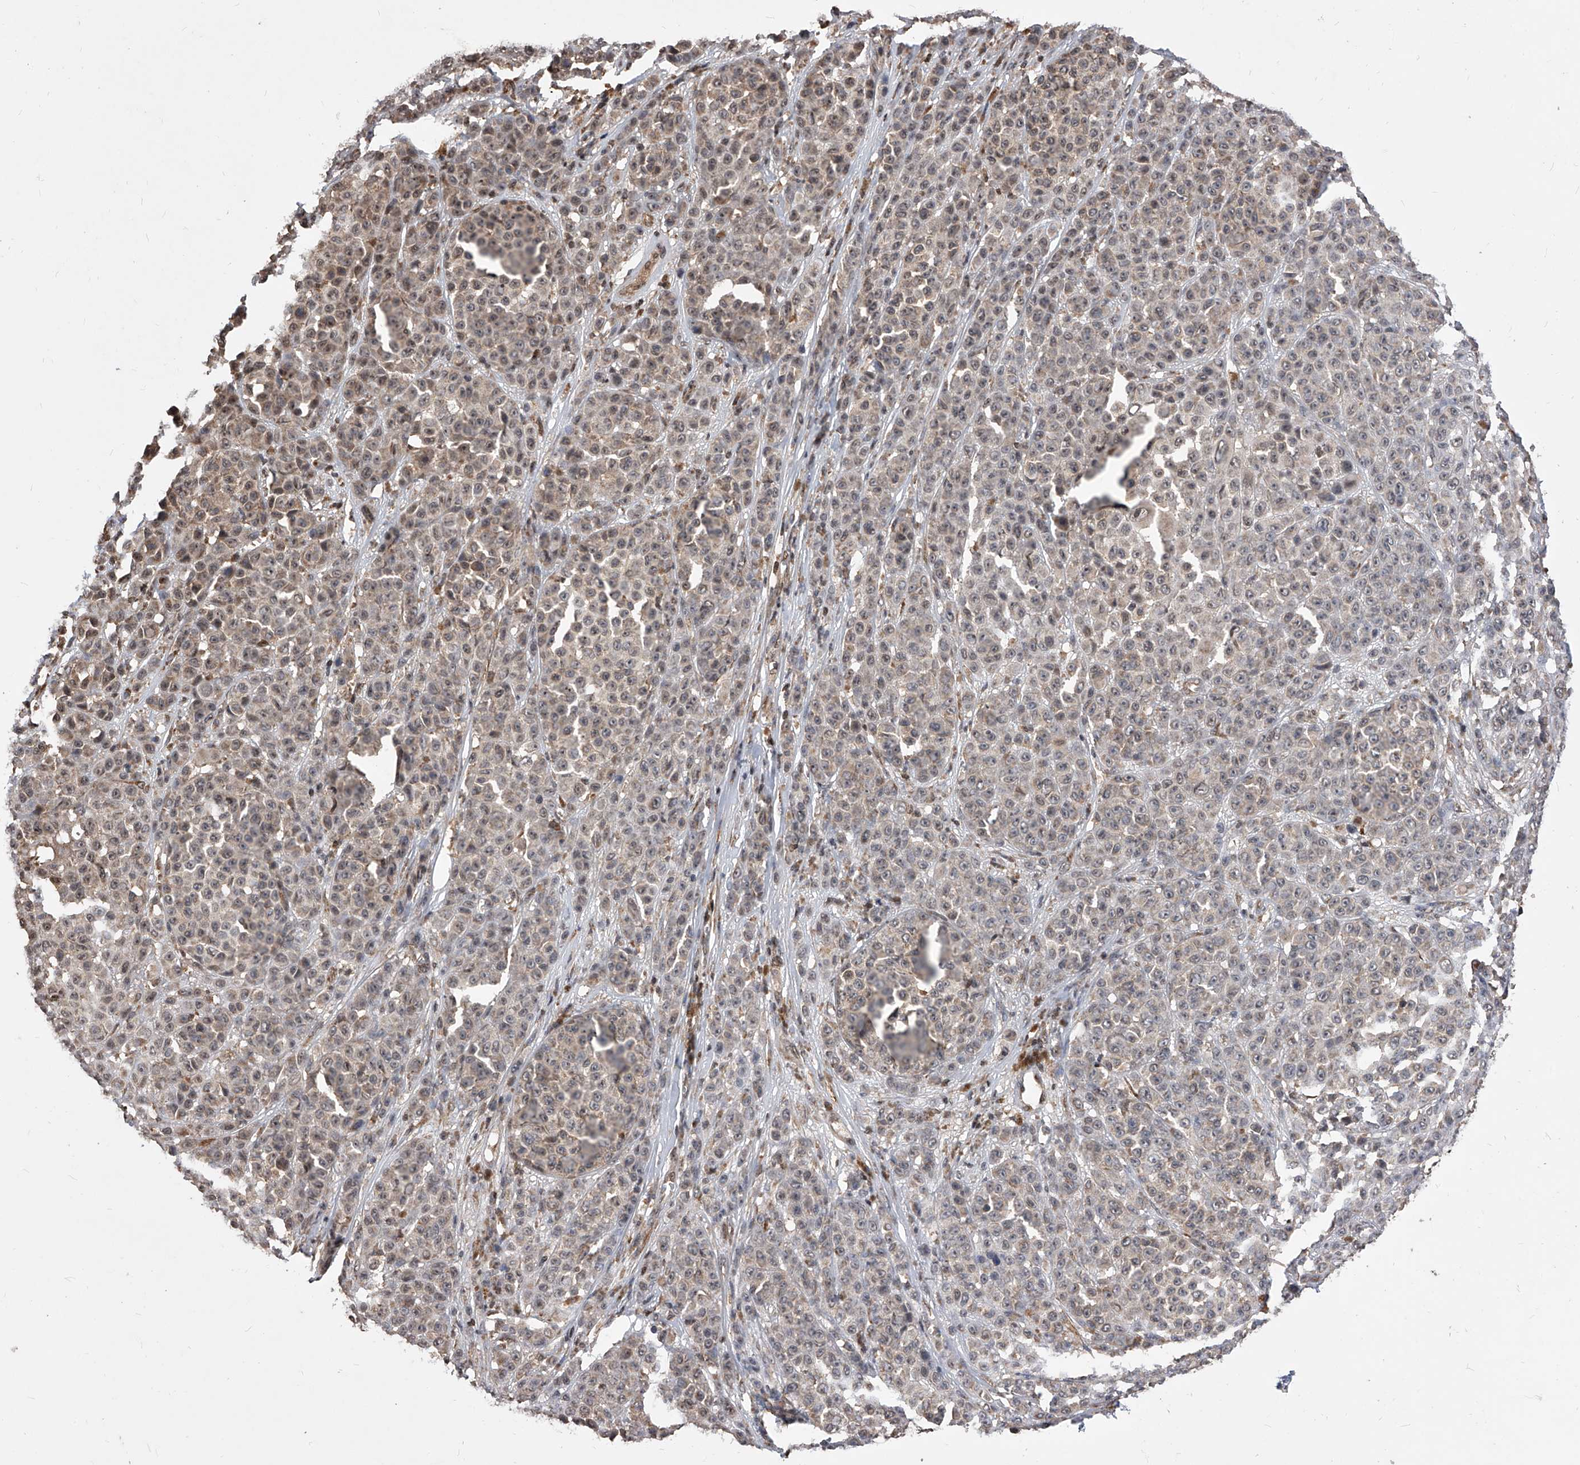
{"staining": {"intensity": "weak", "quantity": "25%-75%", "location": "cytoplasmic/membranous,nuclear"}, "tissue": "melanoma", "cell_type": "Tumor cells", "image_type": "cancer", "snomed": [{"axis": "morphology", "description": "Malignant melanoma, NOS"}, {"axis": "topography", "description": "Skin"}], "caption": "There is low levels of weak cytoplasmic/membranous and nuclear staining in tumor cells of melanoma, as demonstrated by immunohistochemical staining (brown color).", "gene": "ID1", "patient": {"sex": "female", "age": 94}}